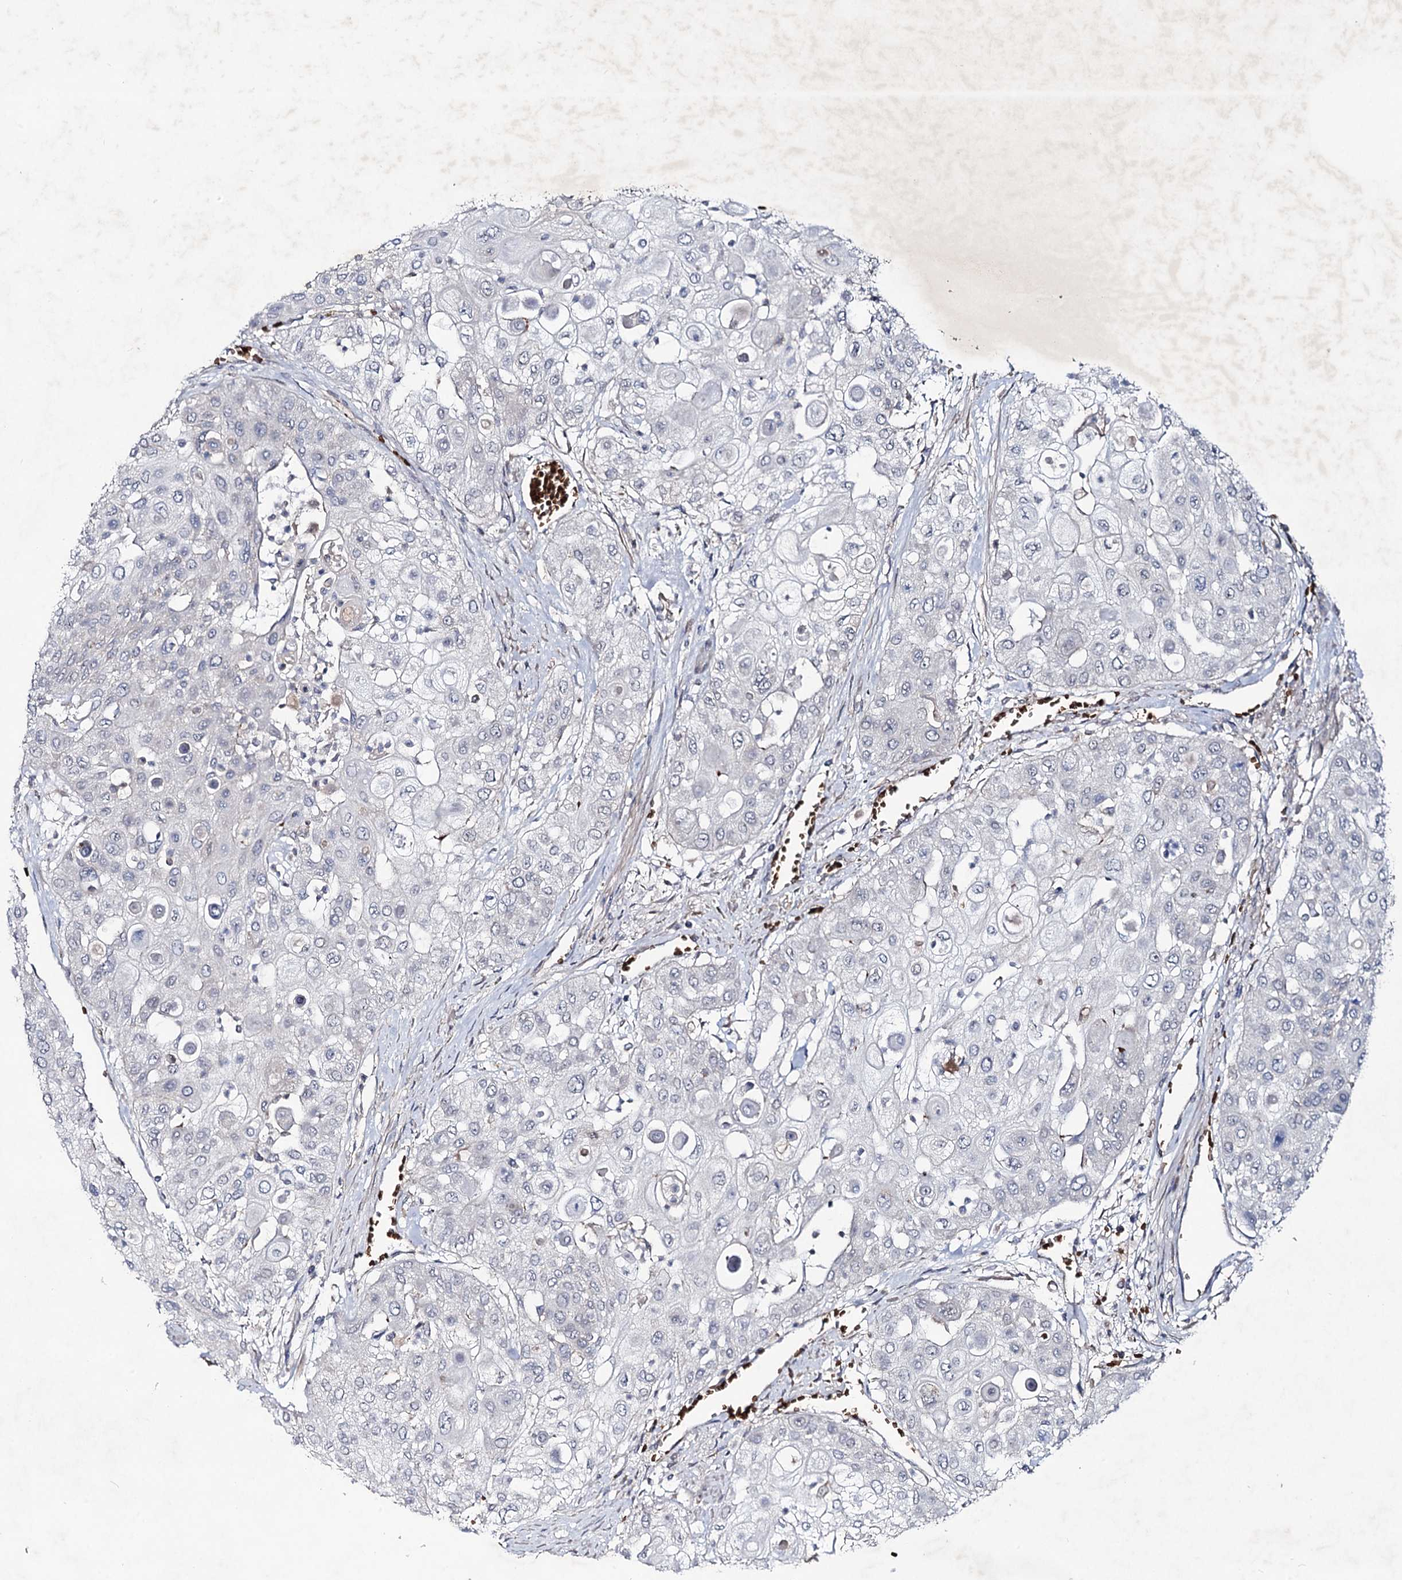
{"staining": {"intensity": "negative", "quantity": "none", "location": "none"}, "tissue": "urothelial cancer", "cell_type": "Tumor cells", "image_type": "cancer", "snomed": [{"axis": "morphology", "description": "Urothelial carcinoma, High grade"}, {"axis": "topography", "description": "Urinary bladder"}], "caption": "This is an IHC histopathology image of urothelial carcinoma (high-grade). There is no expression in tumor cells.", "gene": "RNF6", "patient": {"sex": "female", "age": 79}}